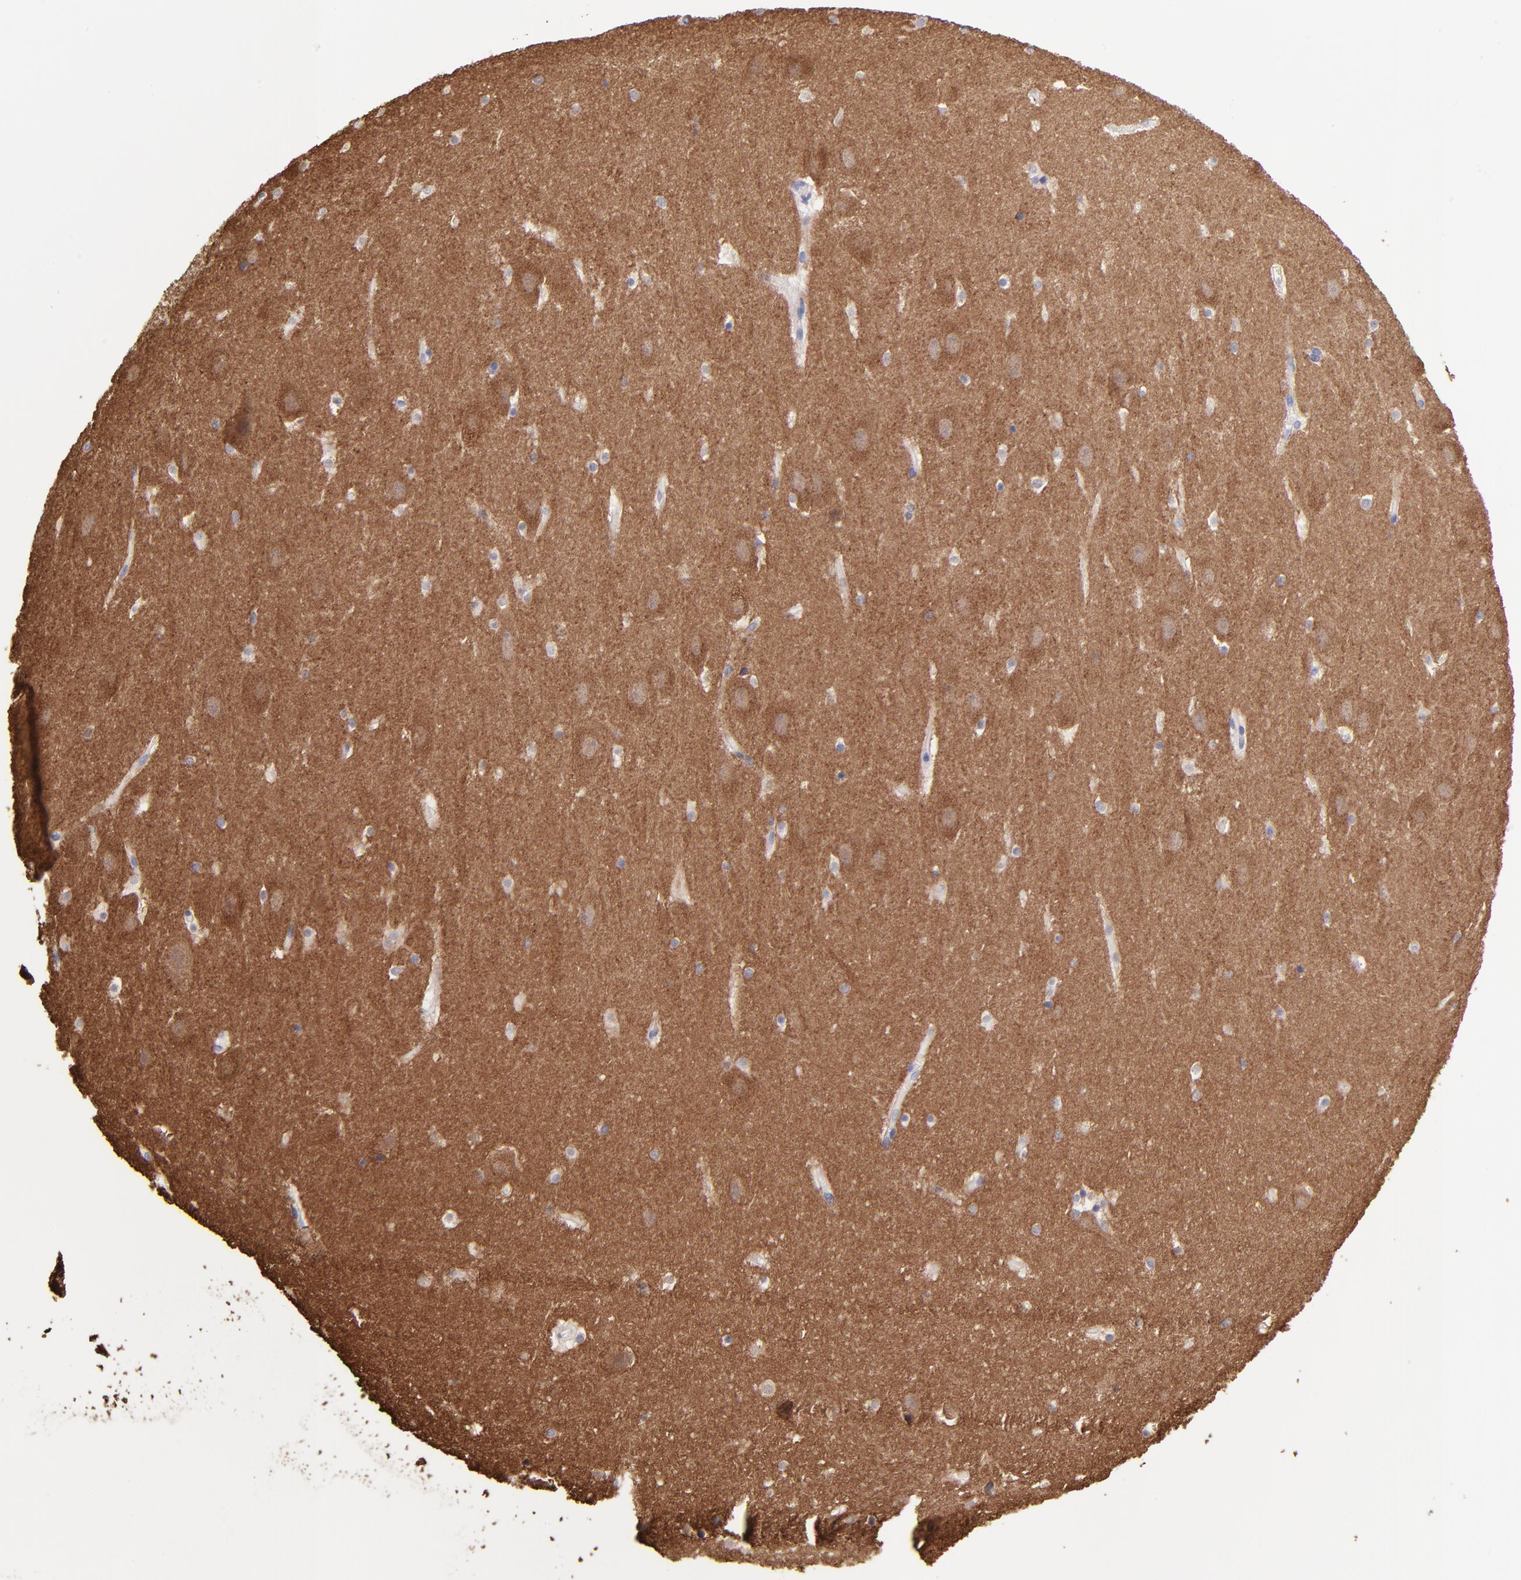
{"staining": {"intensity": "negative", "quantity": "none", "location": "none"}, "tissue": "hippocampus", "cell_type": "Glial cells", "image_type": "normal", "snomed": [{"axis": "morphology", "description": "Normal tissue, NOS"}, {"axis": "topography", "description": "Hippocampus"}], "caption": "DAB (3,3'-diaminobenzidine) immunohistochemical staining of normal human hippocampus displays no significant positivity in glial cells.", "gene": "NSF", "patient": {"sex": "male", "age": 45}}